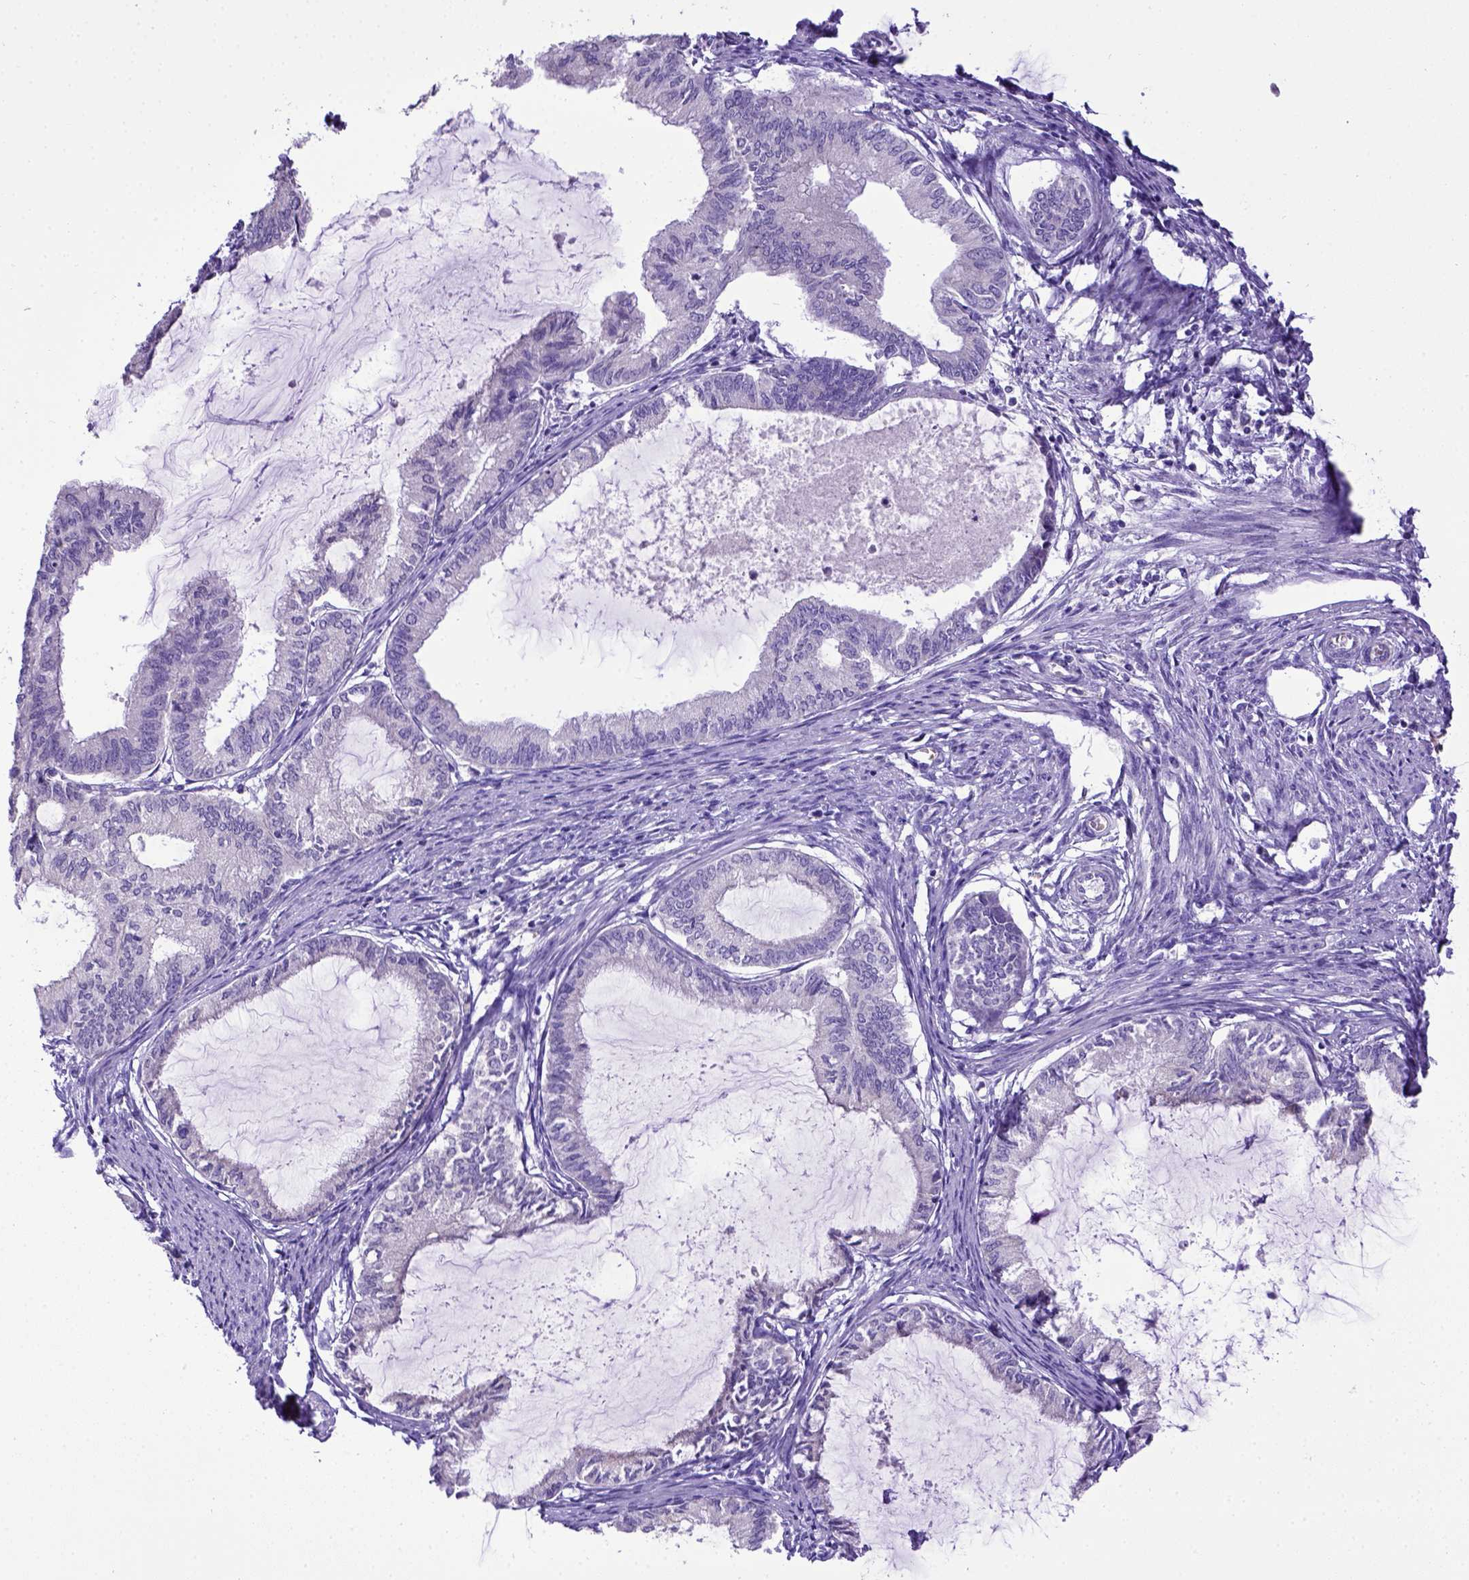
{"staining": {"intensity": "negative", "quantity": "none", "location": "none"}, "tissue": "endometrial cancer", "cell_type": "Tumor cells", "image_type": "cancer", "snomed": [{"axis": "morphology", "description": "Adenocarcinoma, NOS"}, {"axis": "topography", "description": "Endometrium"}], "caption": "Human endometrial cancer stained for a protein using immunohistochemistry shows no expression in tumor cells.", "gene": "SPEF1", "patient": {"sex": "female", "age": 86}}